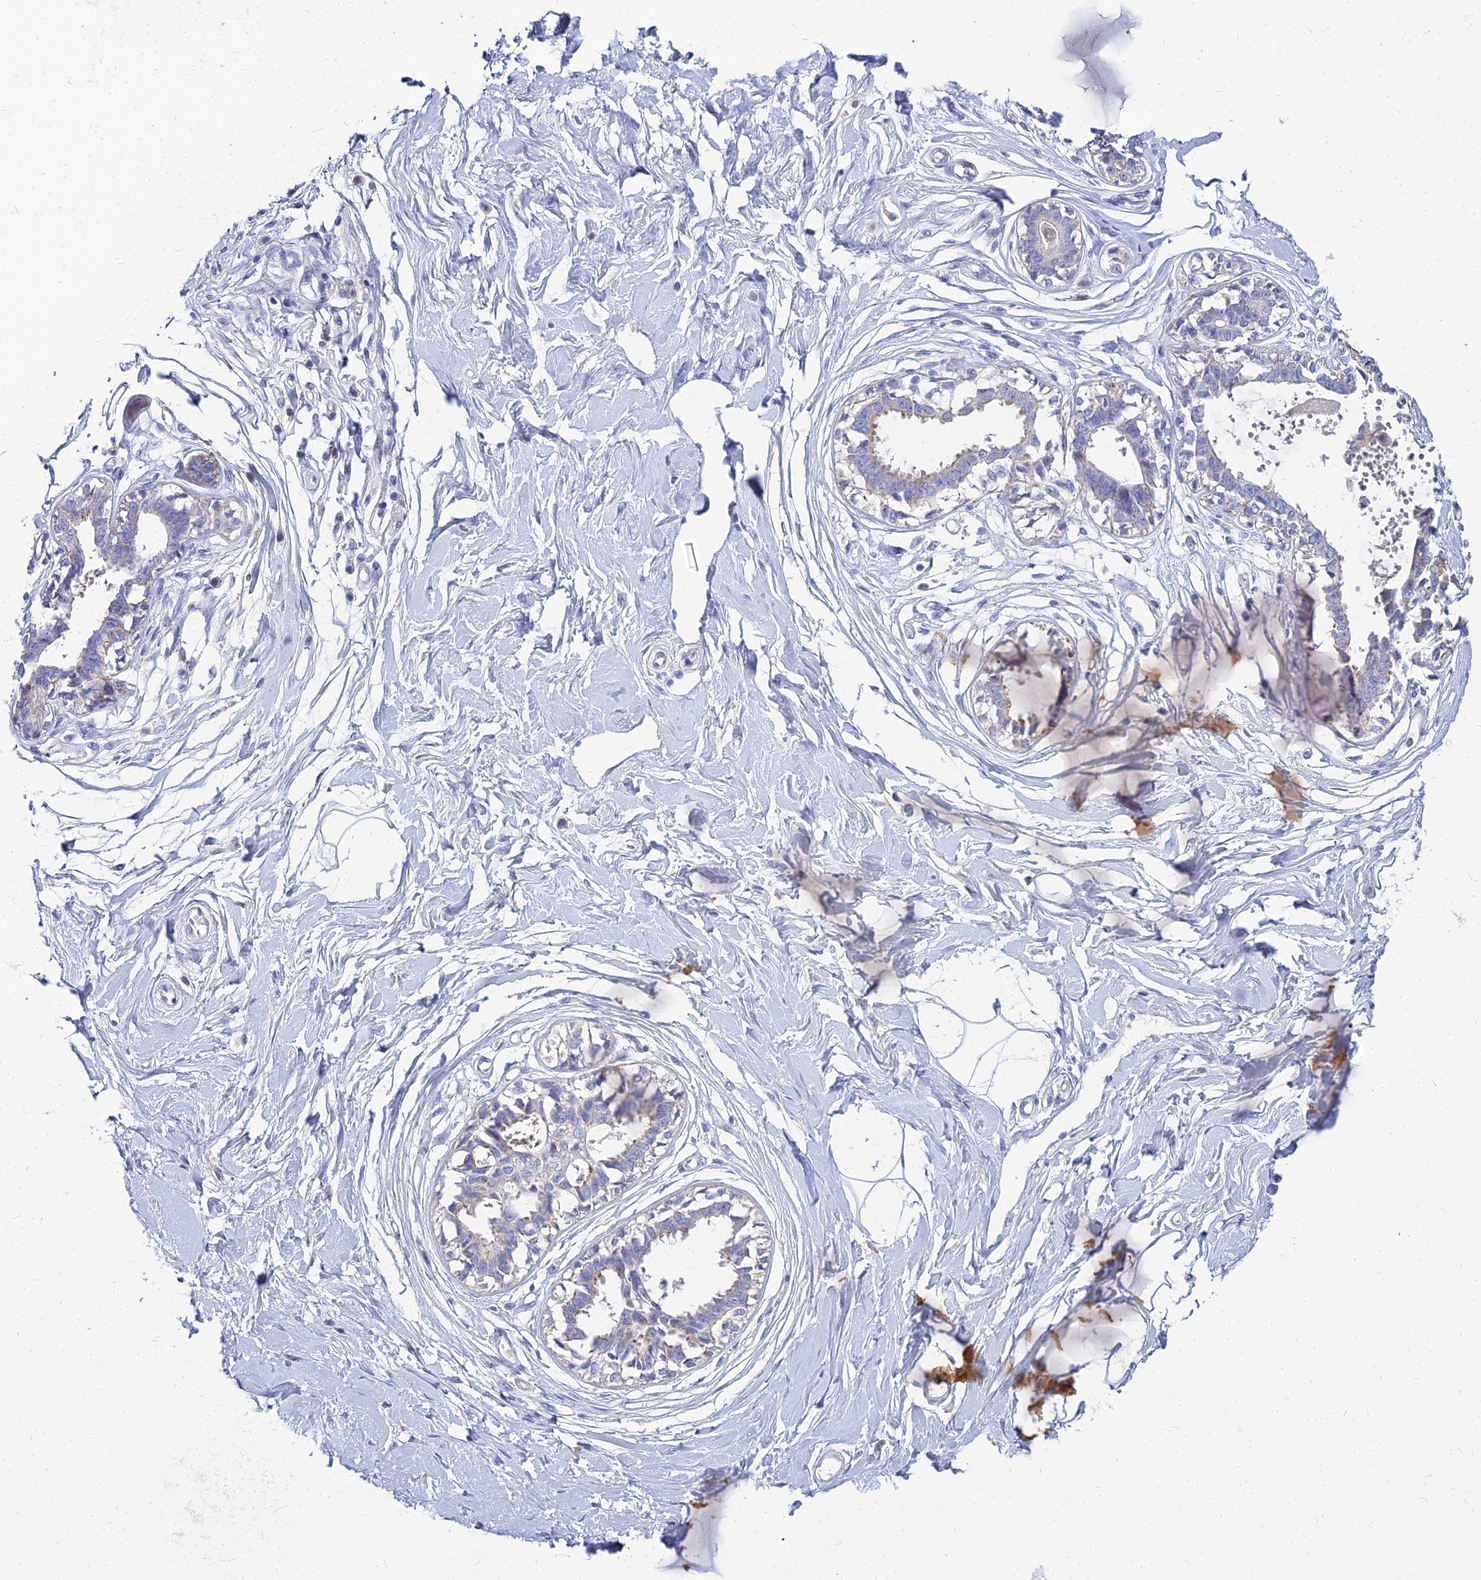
{"staining": {"intensity": "negative", "quantity": "none", "location": "none"}, "tissue": "breast", "cell_type": "Adipocytes", "image_type": "normal", "snomed": [{"axis": "morphology", "description": "Normal tissue, NOS"}, {"axis": "topography", "description": "Breast"}], "caption": "The histopathology image displays no significant positivity in adipocytes of breast.", "gene": "NPY", "patient": {"sex": "female", "age": 45}}